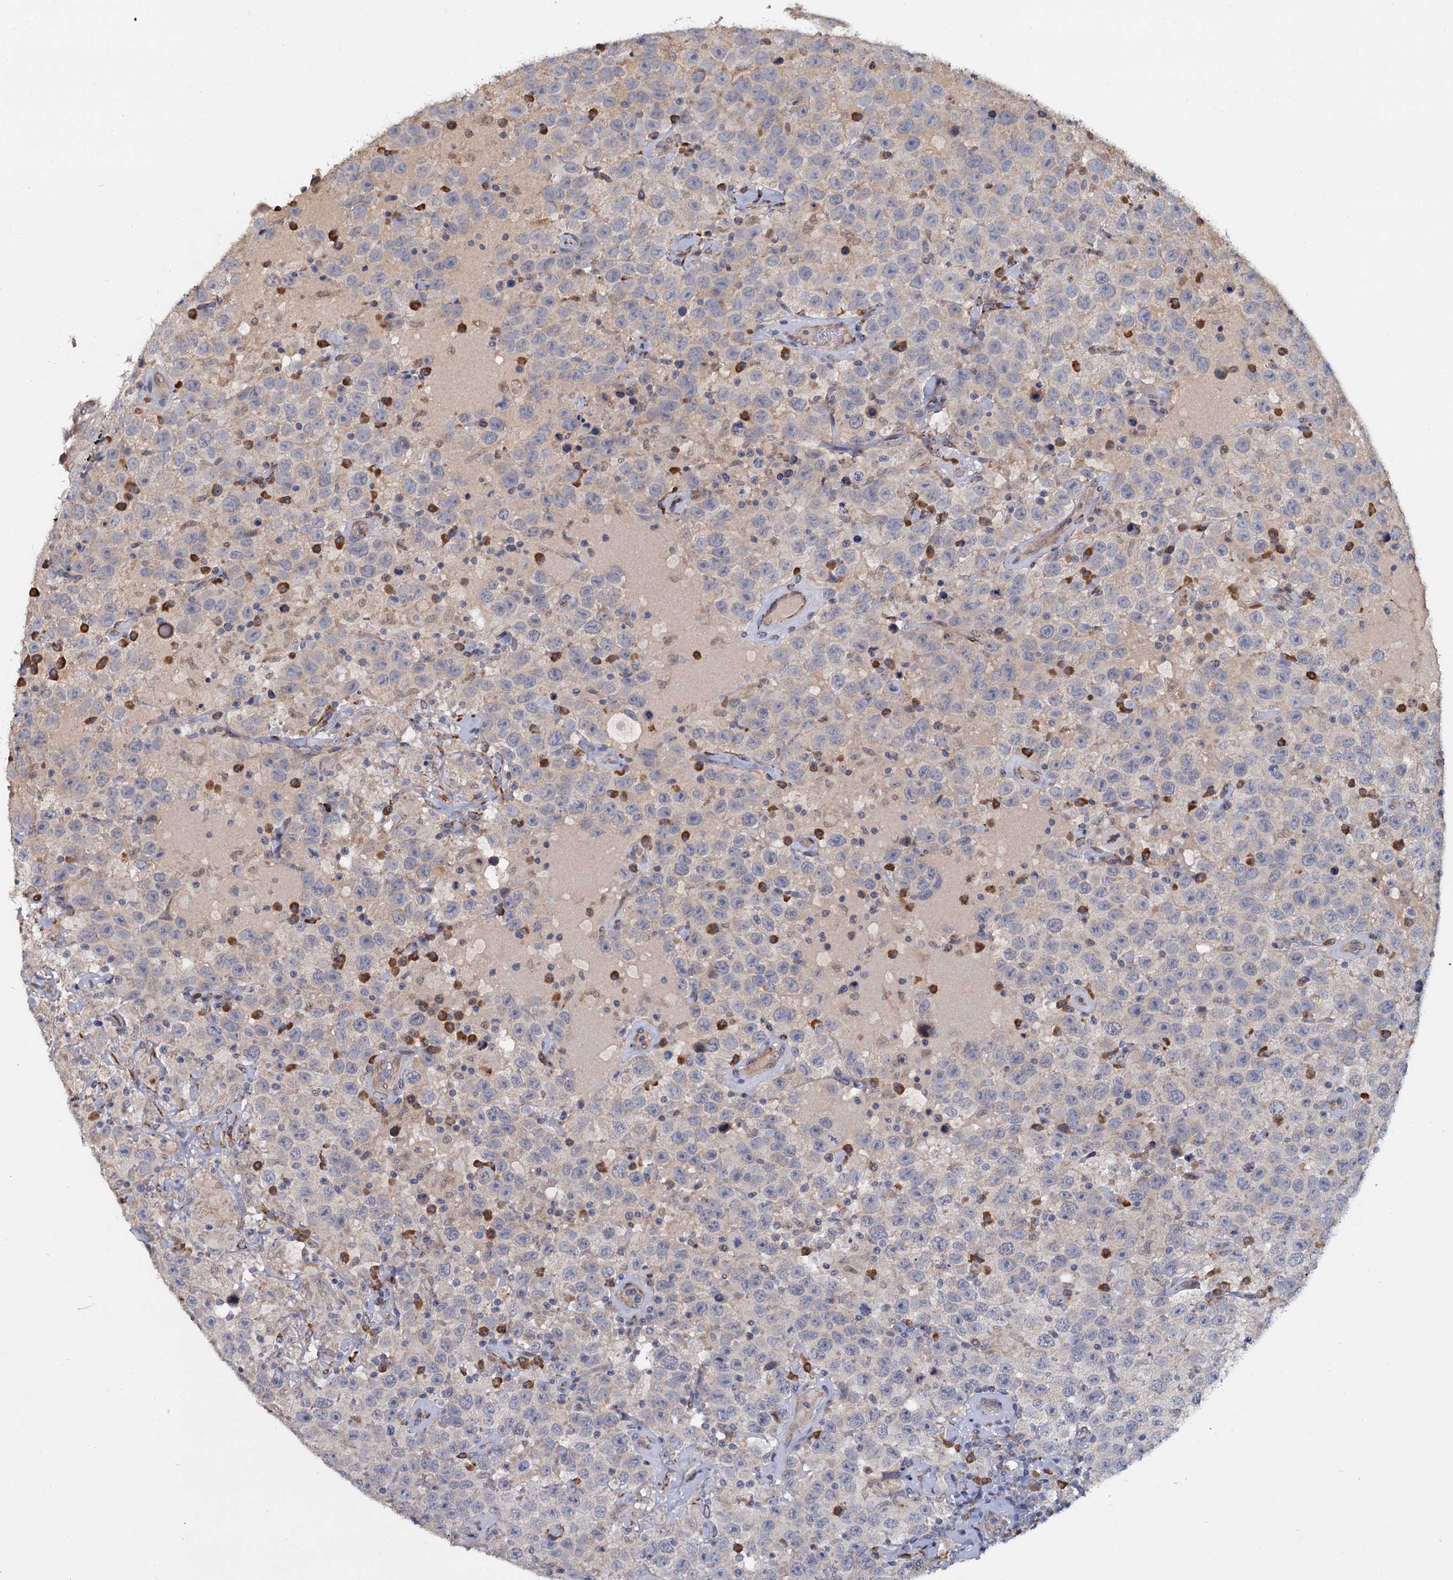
{"staining": {"intensity": "negative", "quantity": "none", "location": "none"}, "tissue": "testis cancer", "cell_type": "Tumor cells", "image_type": "cancer", "snomed": [{"axis": "morphology", "description": "Seminoma, NOS"}, {"axis": "topography", "description": "Testis"}], "caption": "Tumor cells show no significant protein staining in testis seminoma.", "gene": "LRRC51", "patient": {"sex": "male", "age": 41}}